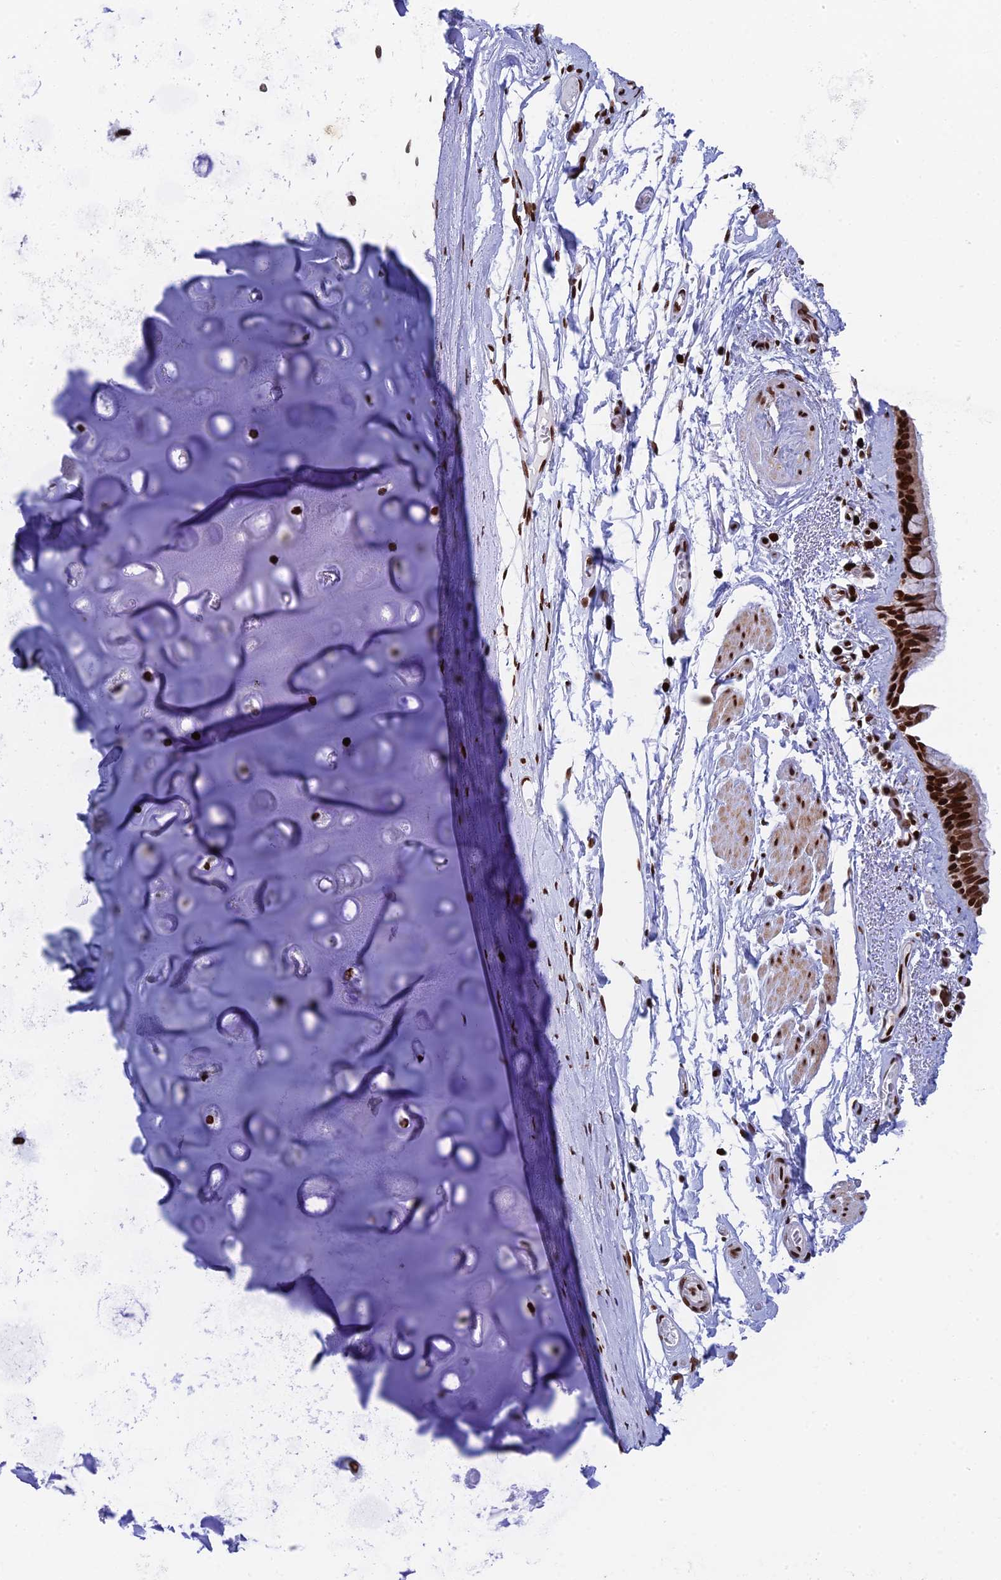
{"staining": {"intensity": "strong", "quantity": ">75%", "location": "cytoplasmic/membranous,nuclear"}, "tissue": "bronchus", "cell_type": "Respiratory epithelial cells", "image_type": "normal", "snomed": [{"axis": "morphology", "description": "Normal tissue, NOS"}, {"axis": "topography", "description": "Cartilage tissue"}], "caption": "Protein analysis of unremarkable bronchus exhibits strong cytoplasmic/membranous,nuclear staining in approximately >75% of respiratory epithelial cells.", "gene": "RPAP1", "patient": {"sex": "male", "age": 63}}